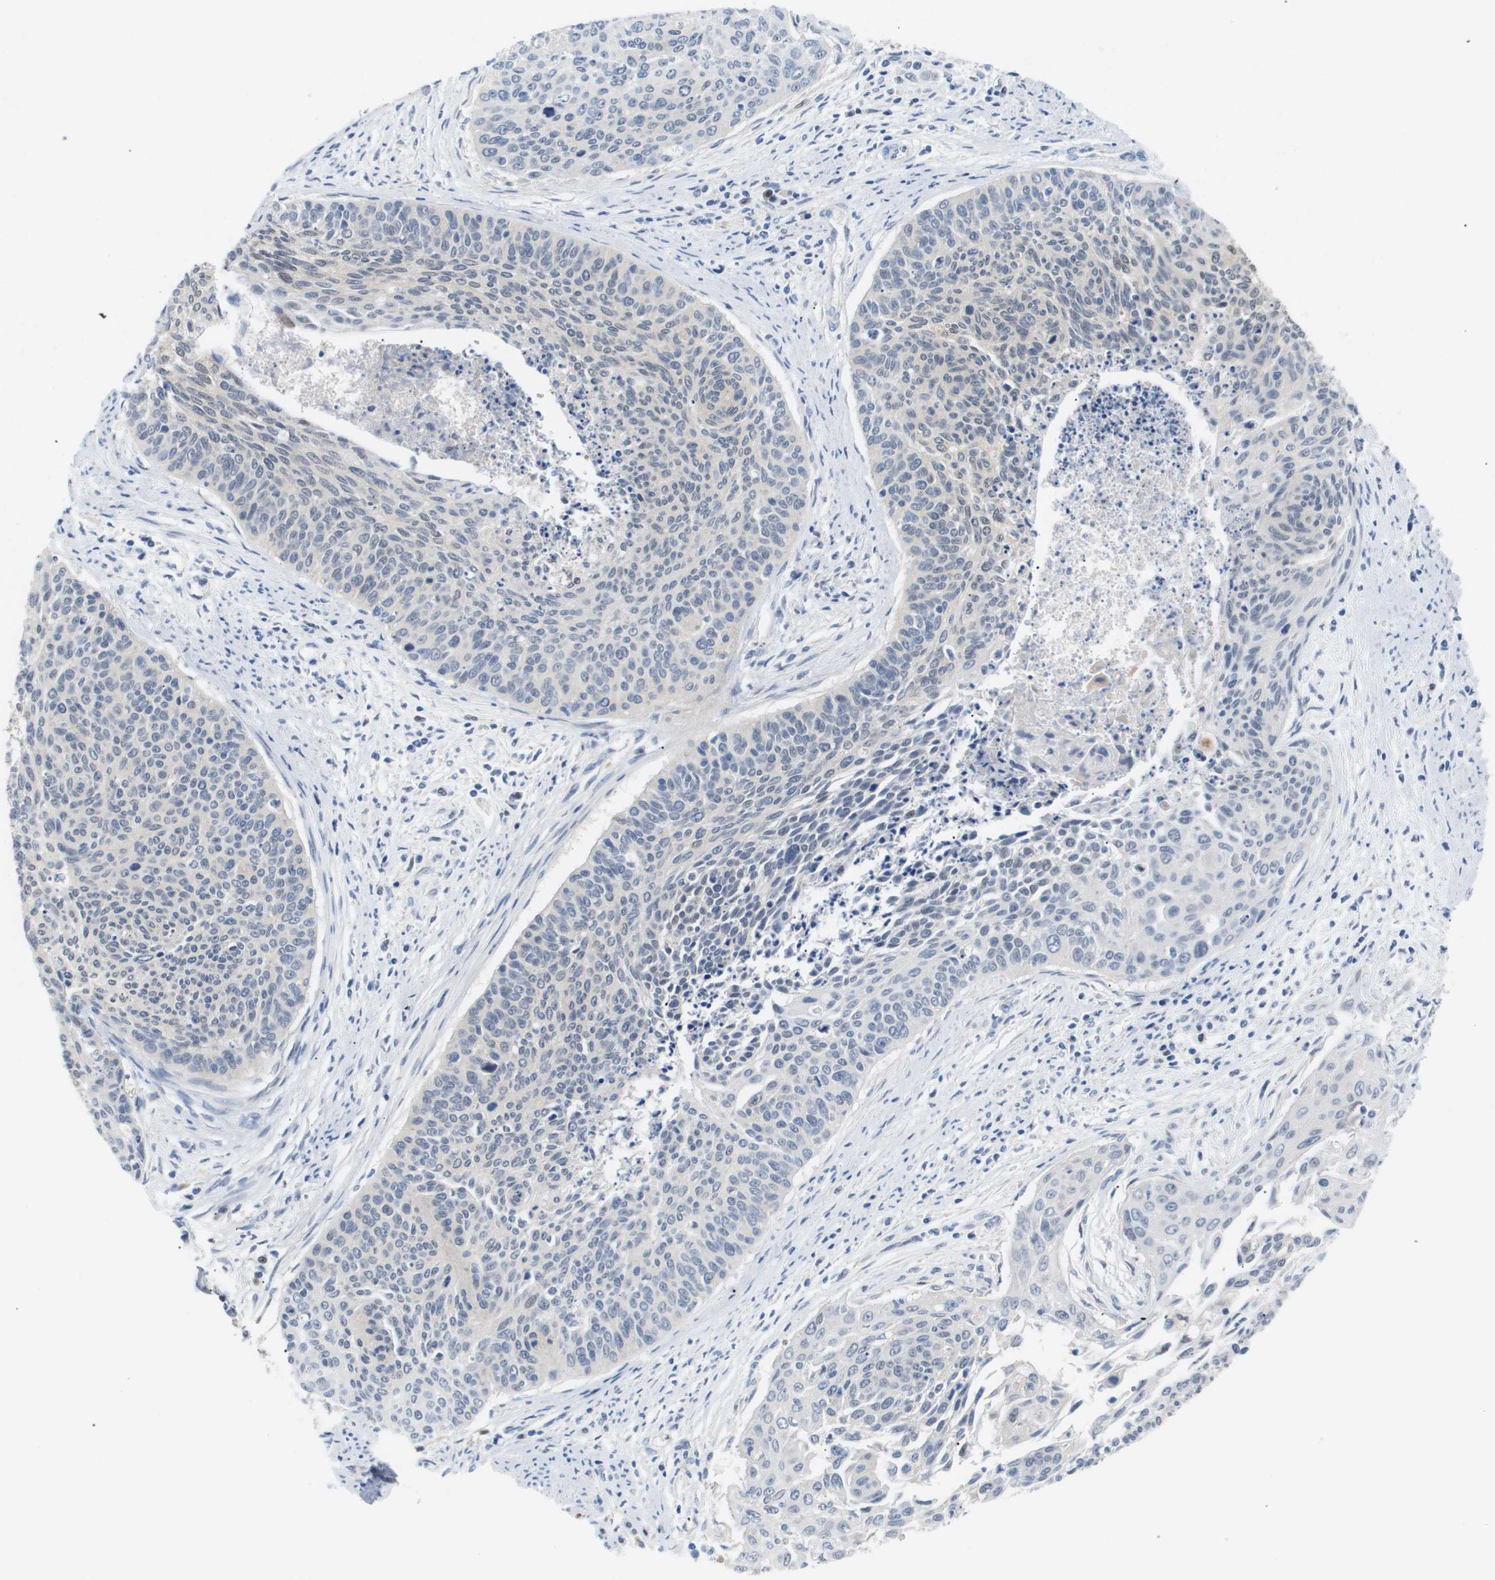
{"staining": {"intensity": "weak", "quantity": "<25%", "location": "nuclear"}, "tissue": "cervical cancer", "cell_type": "Tumor cells", "image_type": "cancer", "snomed": [{"axis": "morphology", "description": "Squamous cell carcinoma, NOS"}, {"axis": "topography", "description": "Cervix"}], "caption": "This is a histopathology image of IHC staining of squamous cell carcinoma (cervical), which shows no positivity in tumor cells.", "gene": "AKR1A1", "patient": {"sex": "female", "age": 55}}